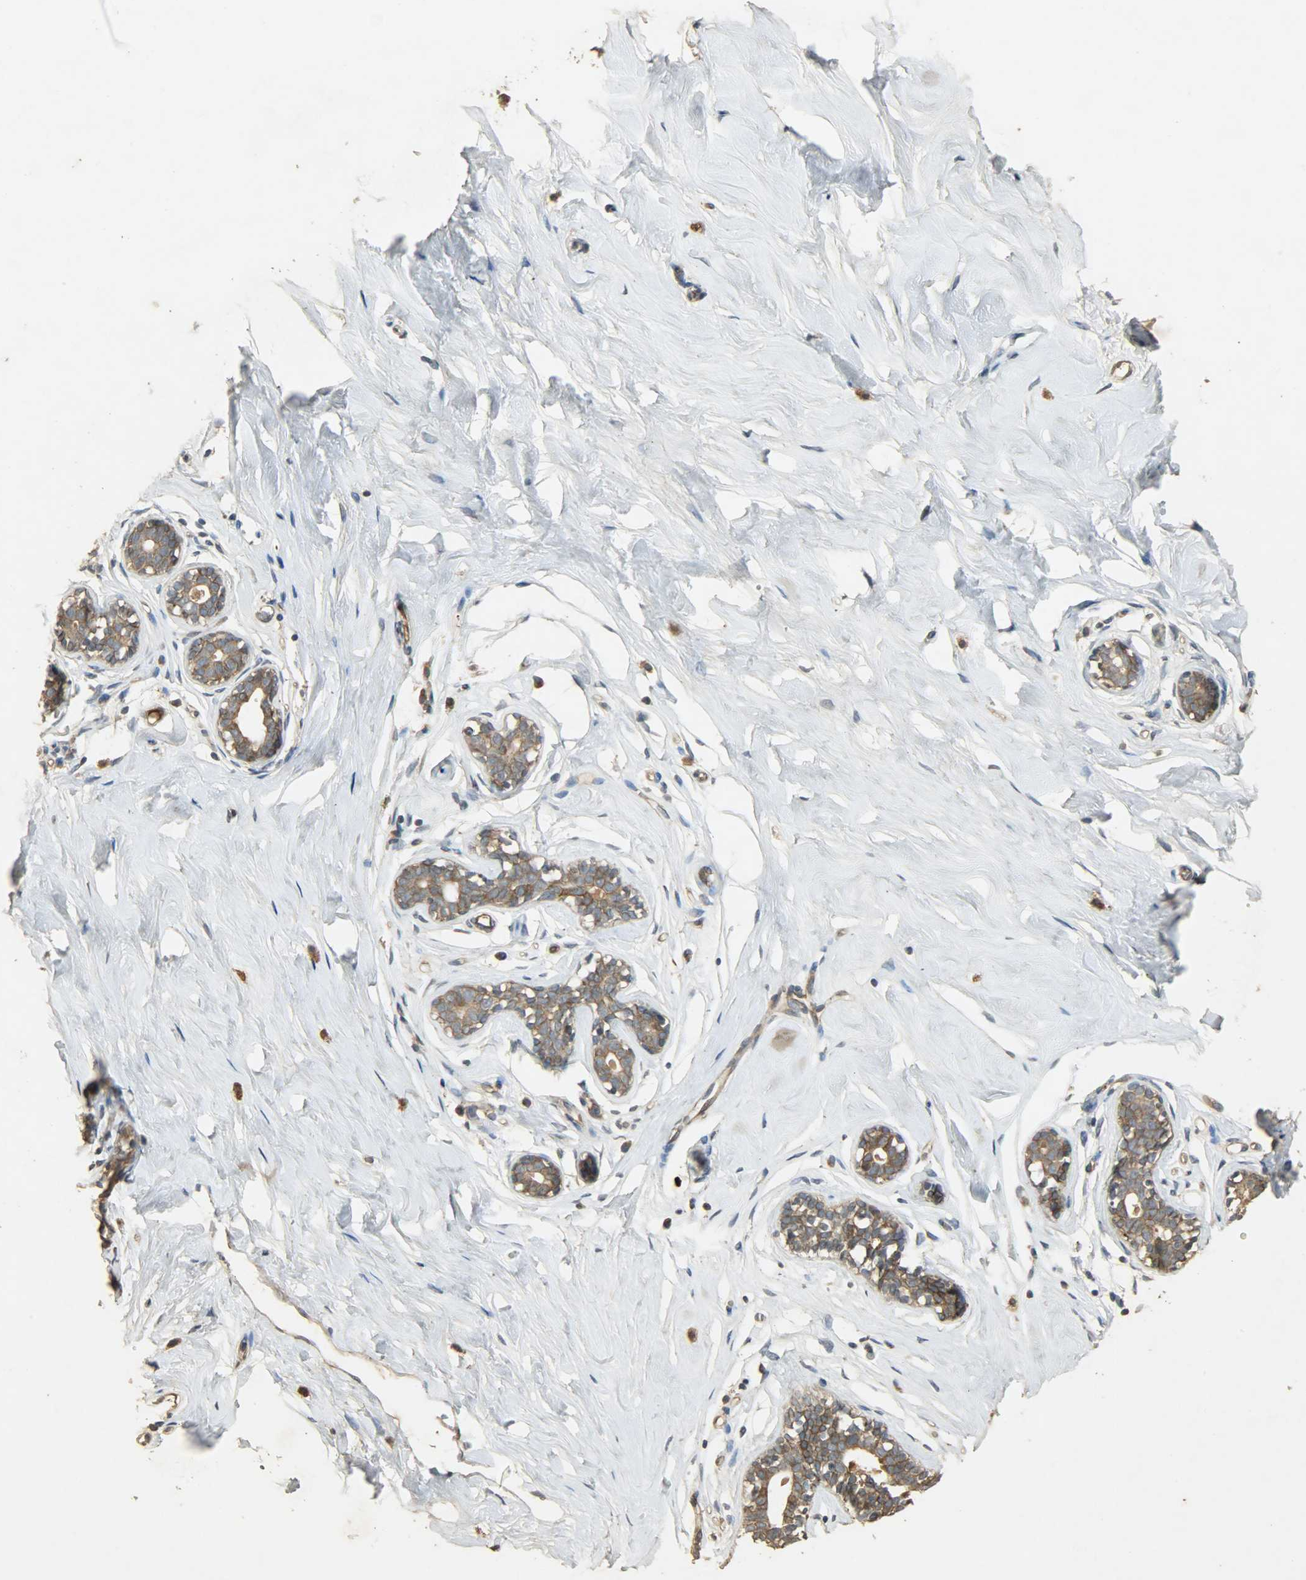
{"staining": {"intensity": "moderate", "quantity": ">75%", "location": "cytoplasmic/membranous"}, "tissue": "breast", "cell_type": "Adipocytes", "image_type": "normal", "snomed": [{"axis": "morphology", "description": "Normal tissue, NOS"}, {"axis": "topography", "description": "Breast"}], "caption": "A photomicrograph showing moderate cytoplasmic/membranous staining in about >75% of adipocytes in benign breast, as visualized by brown immunohistochemical staining.", "gene": "ATP2B1", "patient": {"sex": "female", "age": 23}}